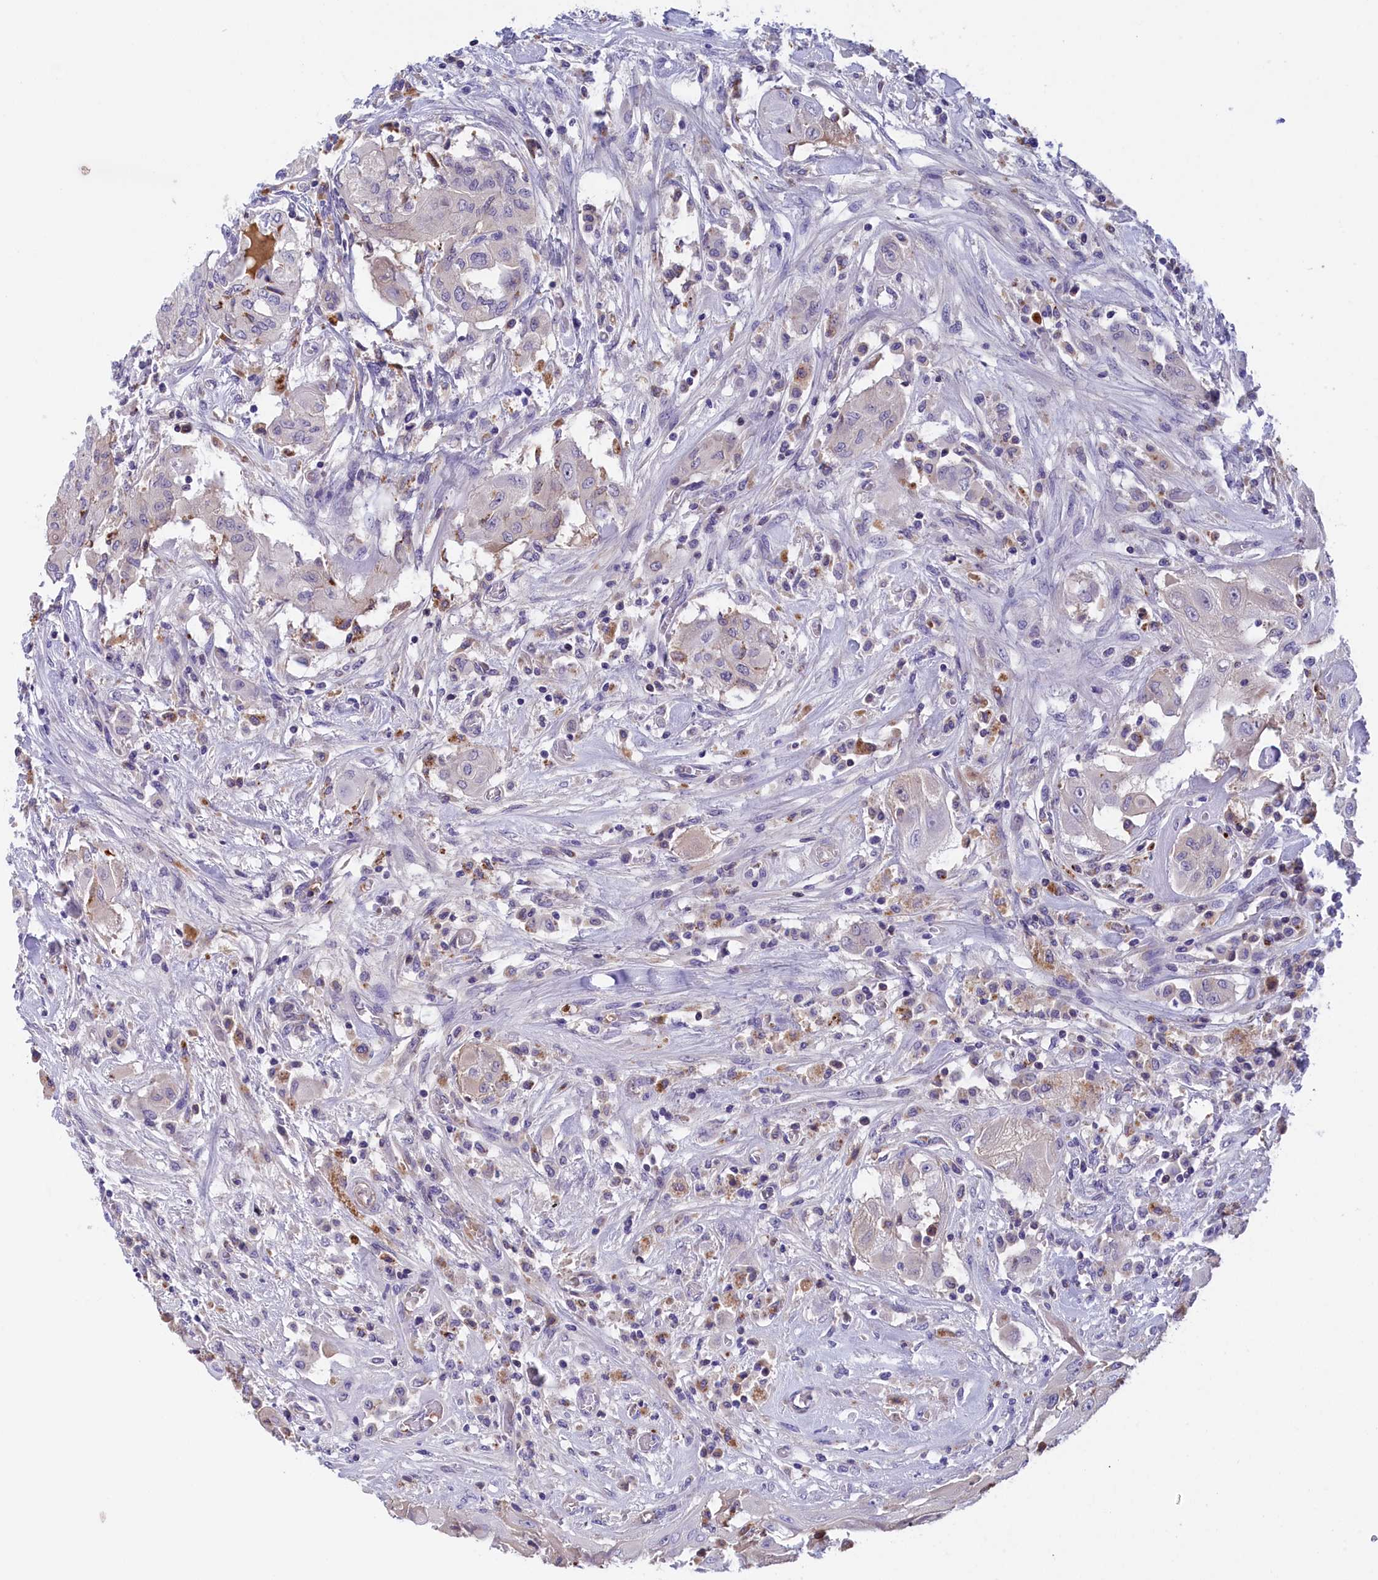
{"staining": {"intensity": "negative", "quantity": "none", "location": "none"}, "tissue": "thyroid cancer", "cell_type": "Tumor cells", "image_type": "cancer", "snomed": [{"axis": "morphology", "description": "Papillary adenocarcinoma, NOS"}, {"axis": "topography", "description": "Thyroid gland"}], "caption": "Thyroid cancer (papillary adenocarcinoma) was stained to show a protein in brown. There is no significant staining in tumor cells.", "gene": "STYX", "patient": {"sex": "female", "age": 59}}